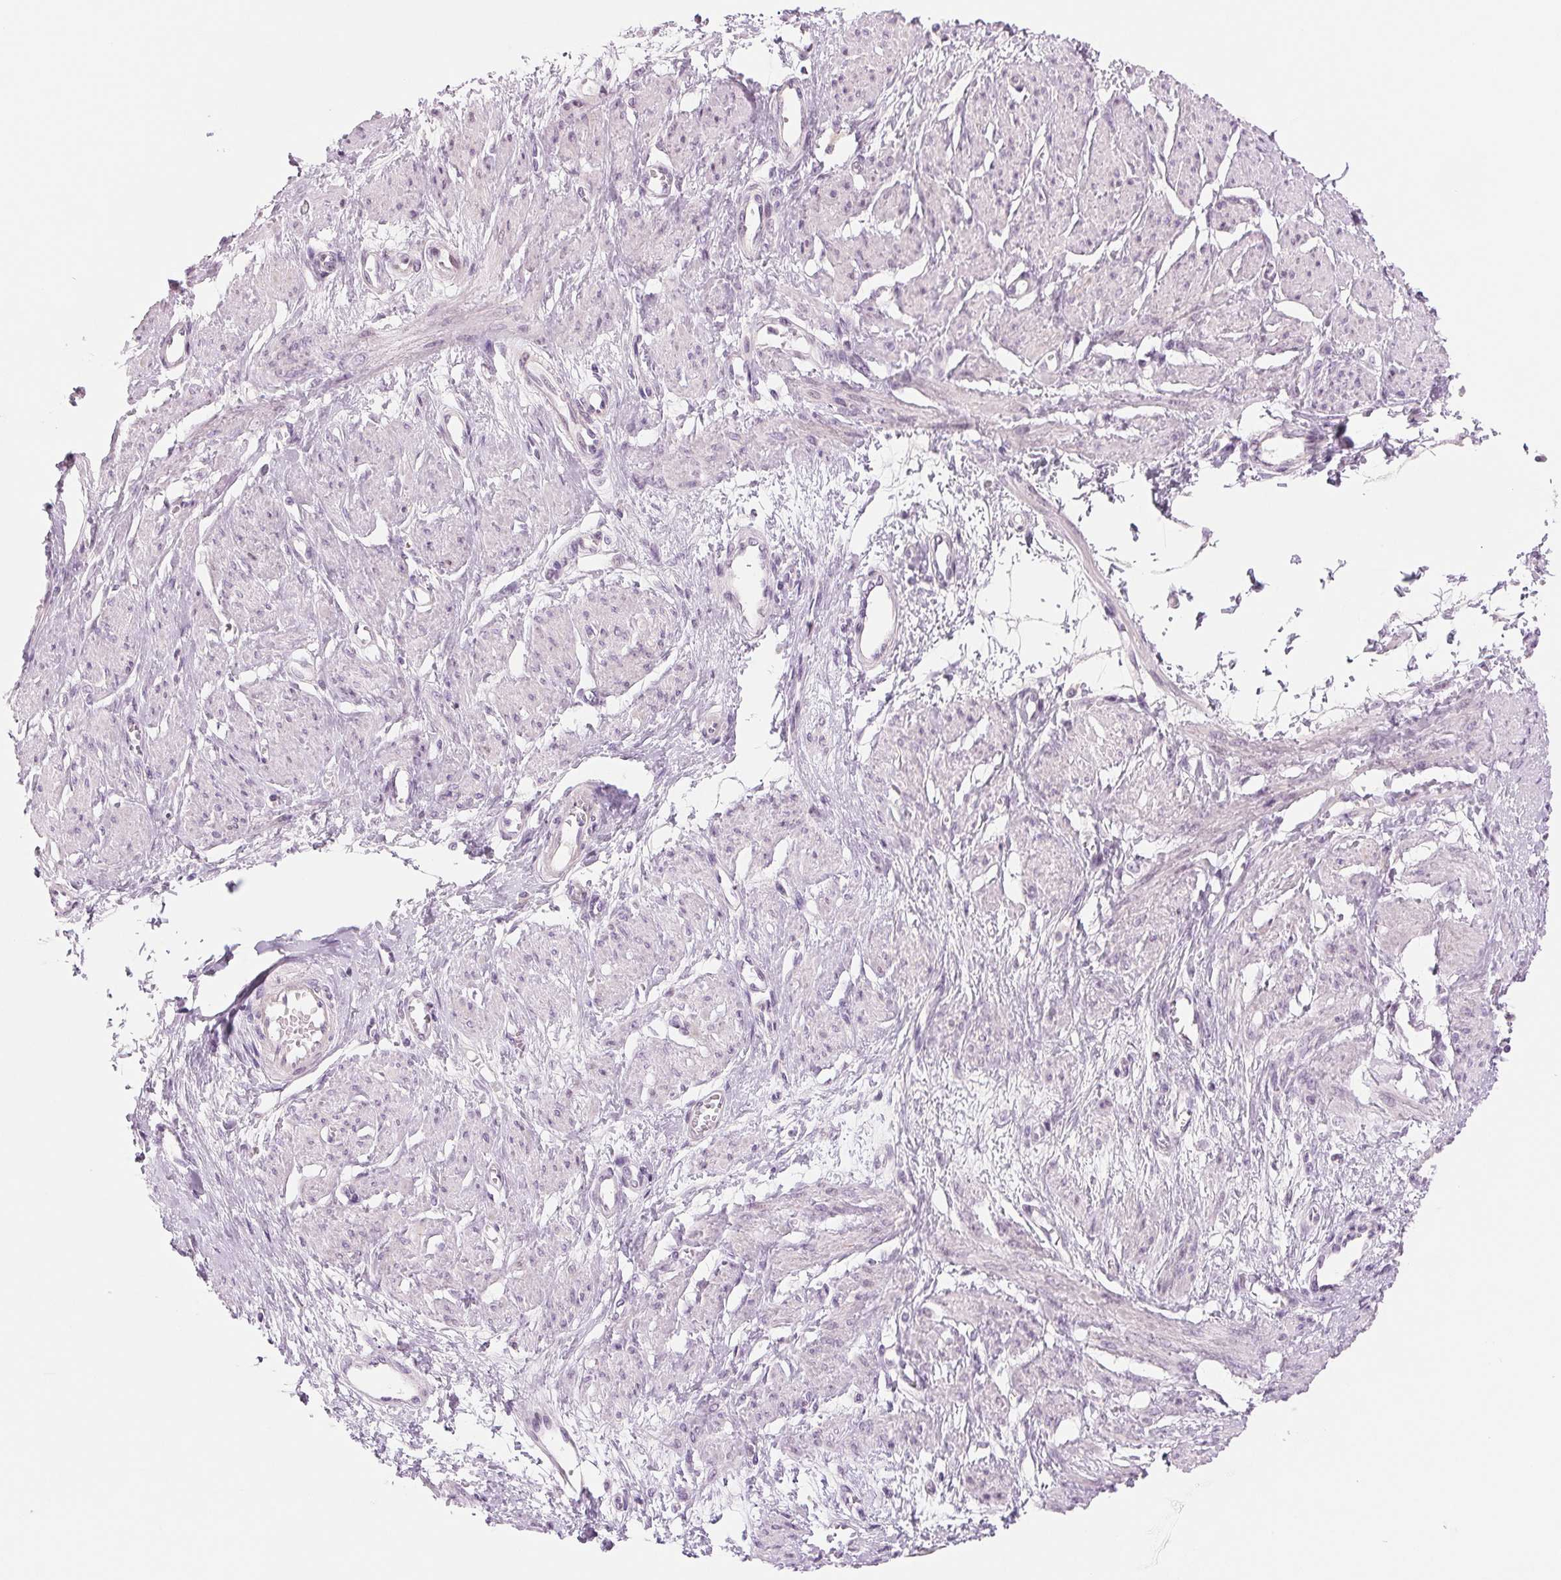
{"staining": {"intensity": "negative", "quantity": "none", "location": "none"}, "tissue": "smooth muscle", "cell_type": "Smooth muscle cells", "image_type": "normal", "snomed": [{"axis": "morphology", "description": "Normal tissue, NOS"}, {"axis": "topography", "description": "Smooth muscle"}, {"axis": "topography", "description": "Uterus"}], "caption": "Image shows no protein expression in smooth muscle cells of benign smooth muscle.", "gene": "CCDC168", "patient": {"sex": "female", "age": 39}}